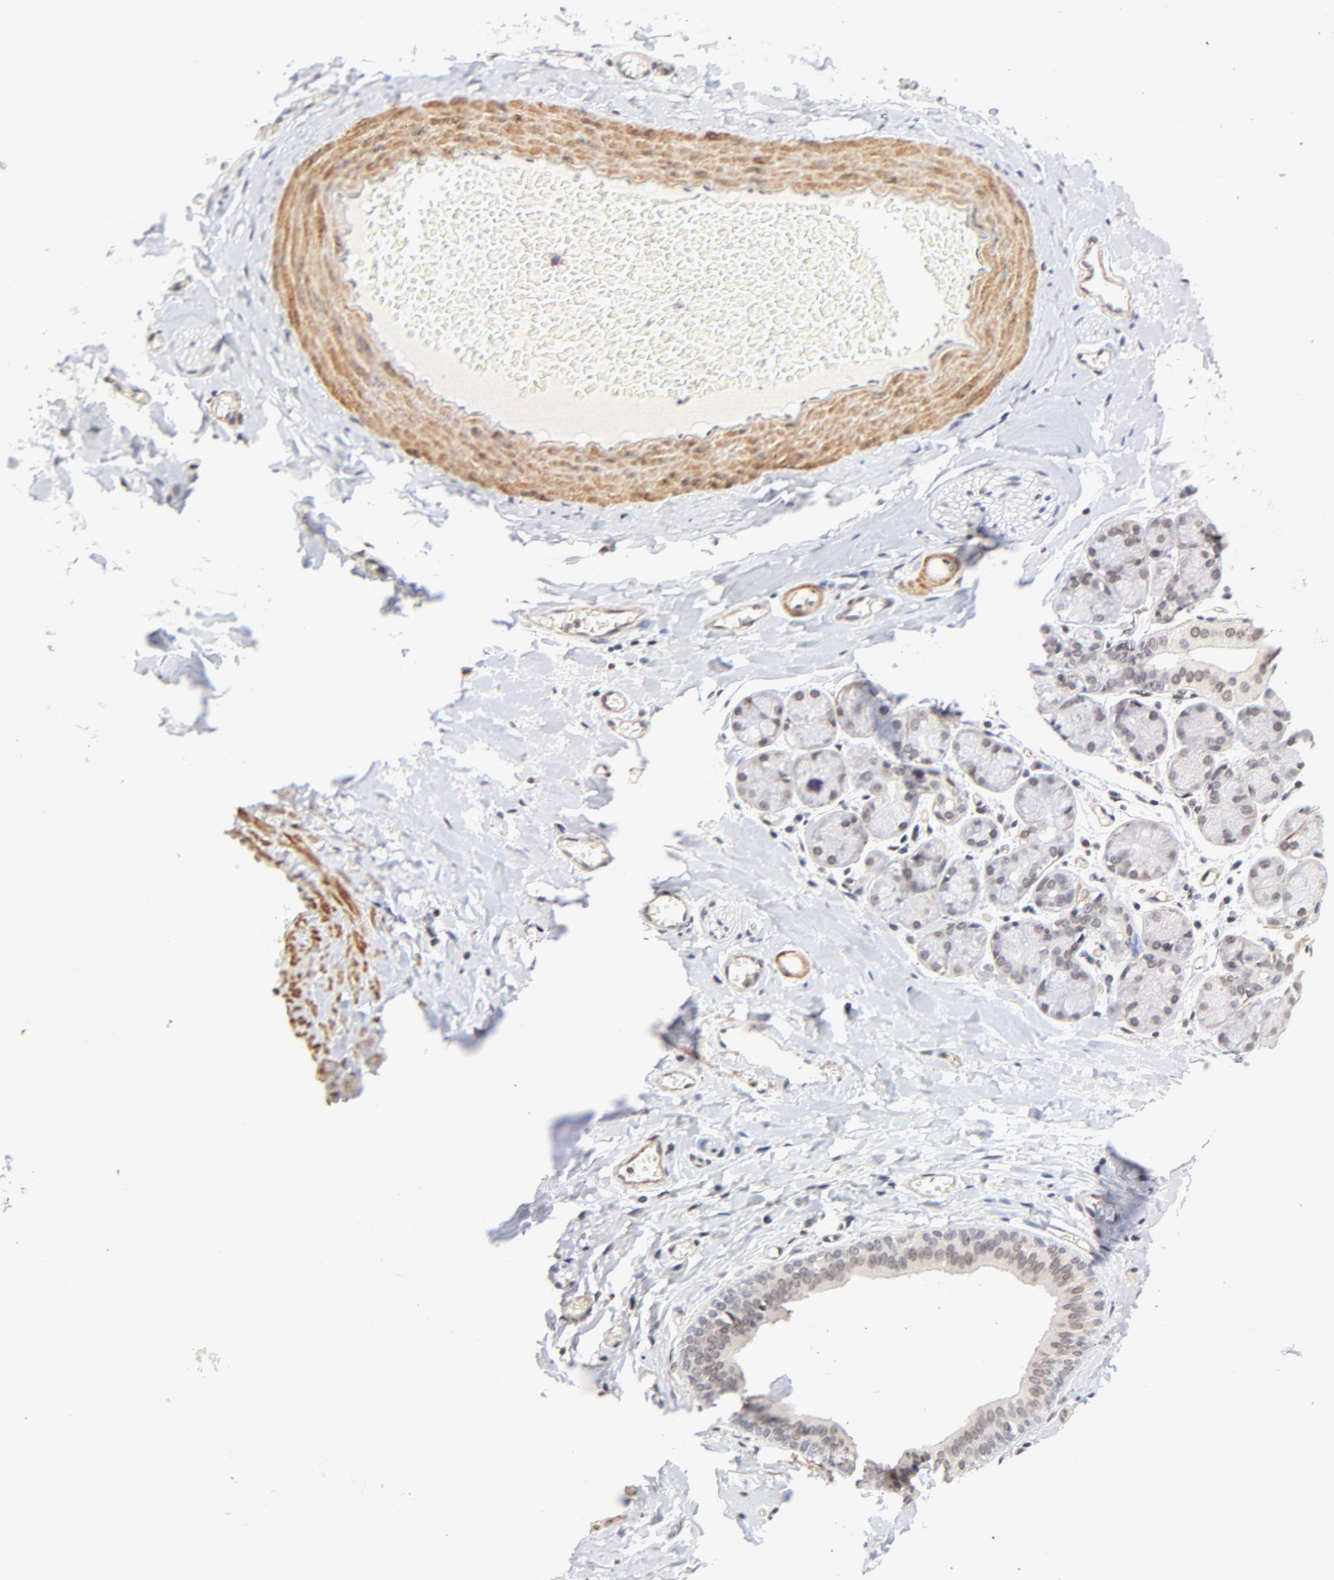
{"staining": {"intensity": "weak", "quantity": "<25%", "location": "nuclear"}, "tissue": "salivary gland", "cell_type": "Glandular cells", "image_type": "normal", "snomed": [{"axis": "morphology", "description": "Normal tissue, NOS"}, {"axis": "topography", "description": "Salivary gland"}], "caption": "High magnification brightfield microscopy of normal salivary gland stained with DAB (brown) and counterstained with hematoxylin (blue): glandular cells show no significant staining.", "gene": "ZFP92", "patient": {"sex": "female", "age": 24}}